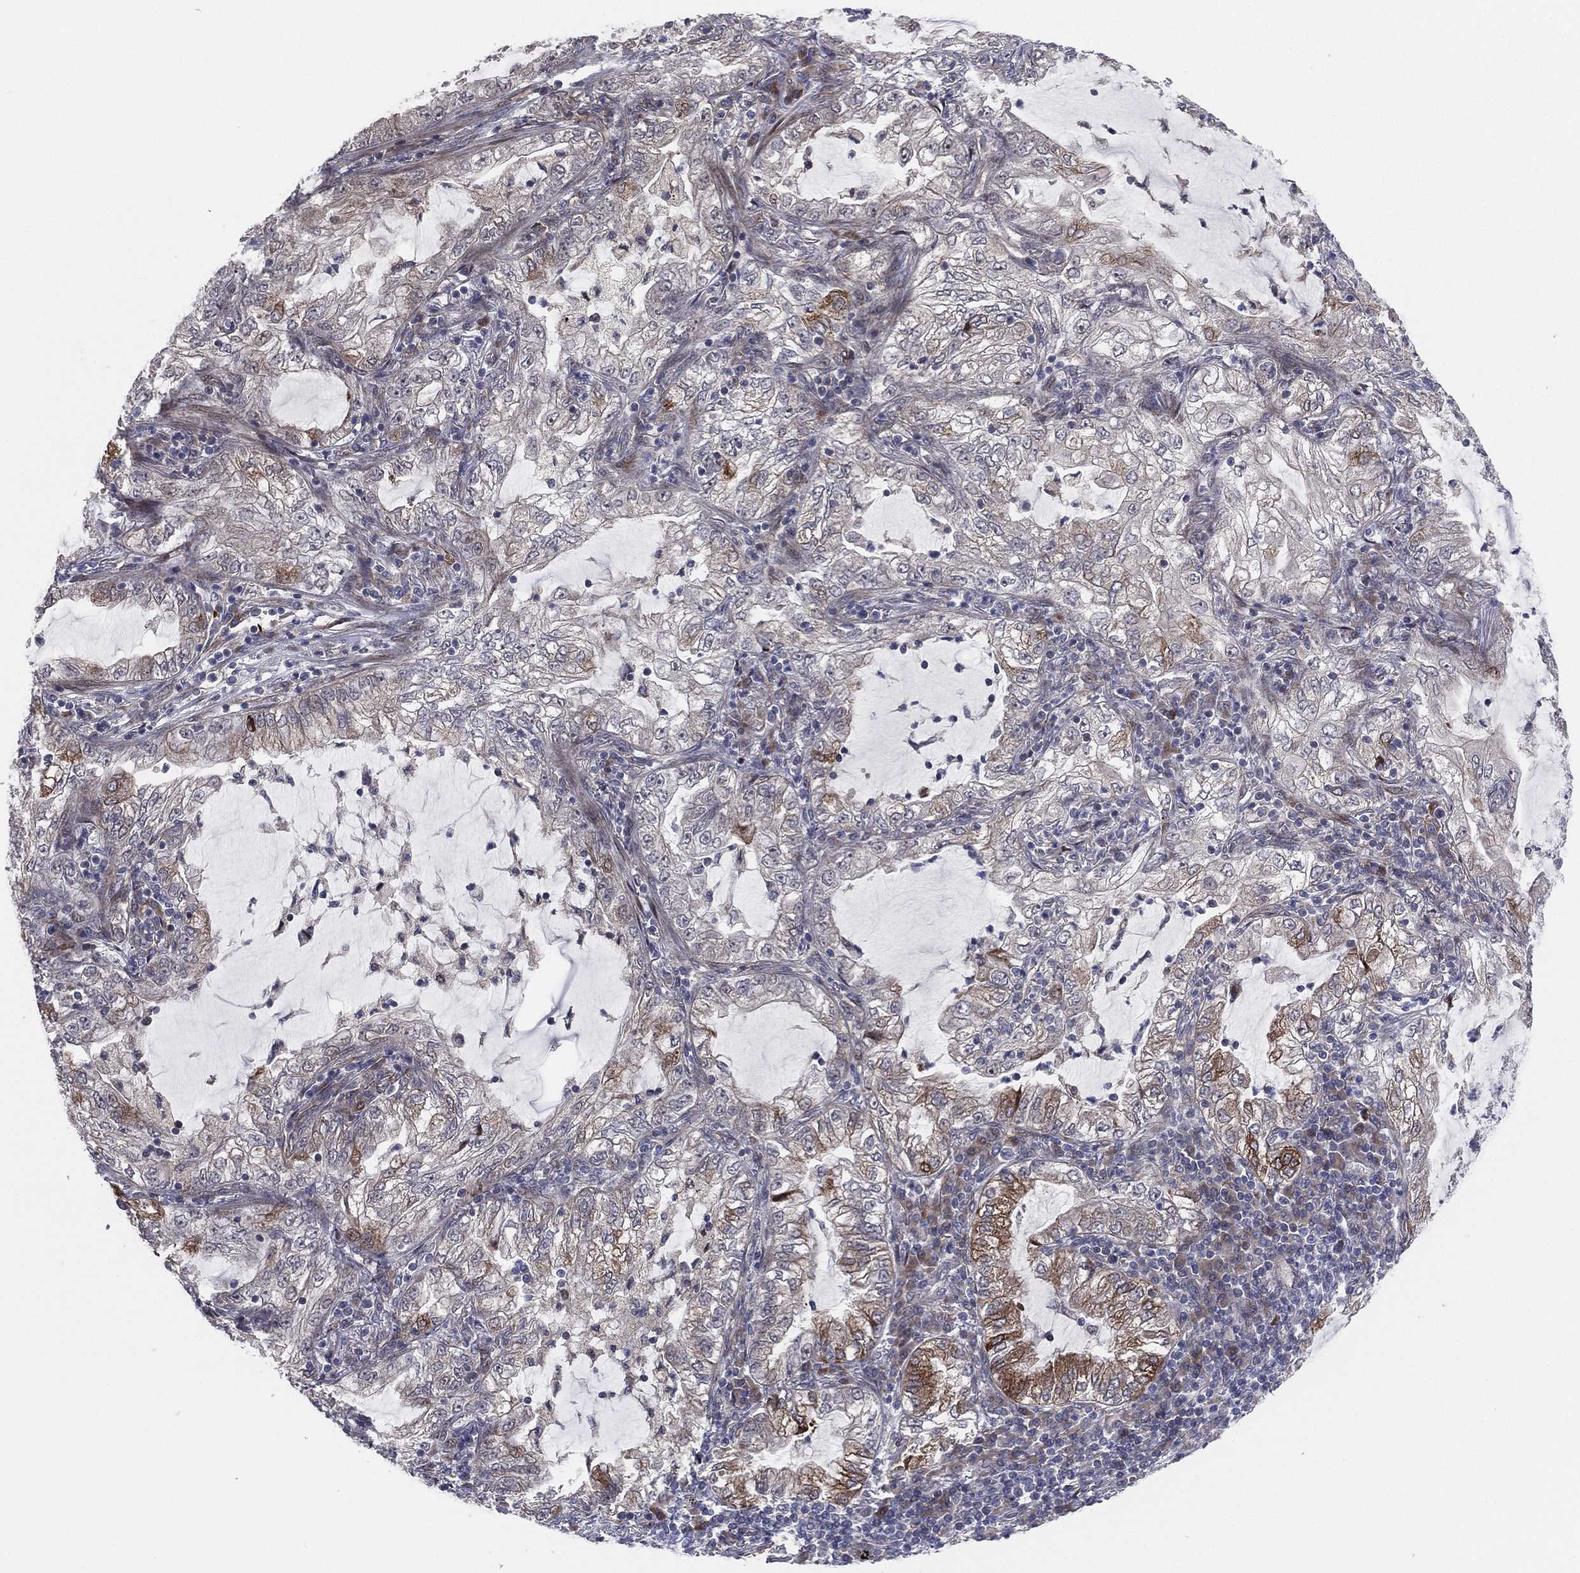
{"staining": {"intensity": "moderate", "quantity": "<25%", "location": "cytoplasmic/membranous"}, "tissue": "lung cancer", "cell_type": "Tumor cells", "image_type": "cancer", "snomed": [{"axis": "morphology", "description": "Adenocarcinoma, NOS"}, {"axis": "topography", "description": "Lung"}], "caption": "A brown stain highlights moderate cytoplasmic/membranous expression of a protein in human adenocarcinoma (lung) tumor cells.", "gene": "UTP14A", "patient": {"sex": "female", "age": 73}}